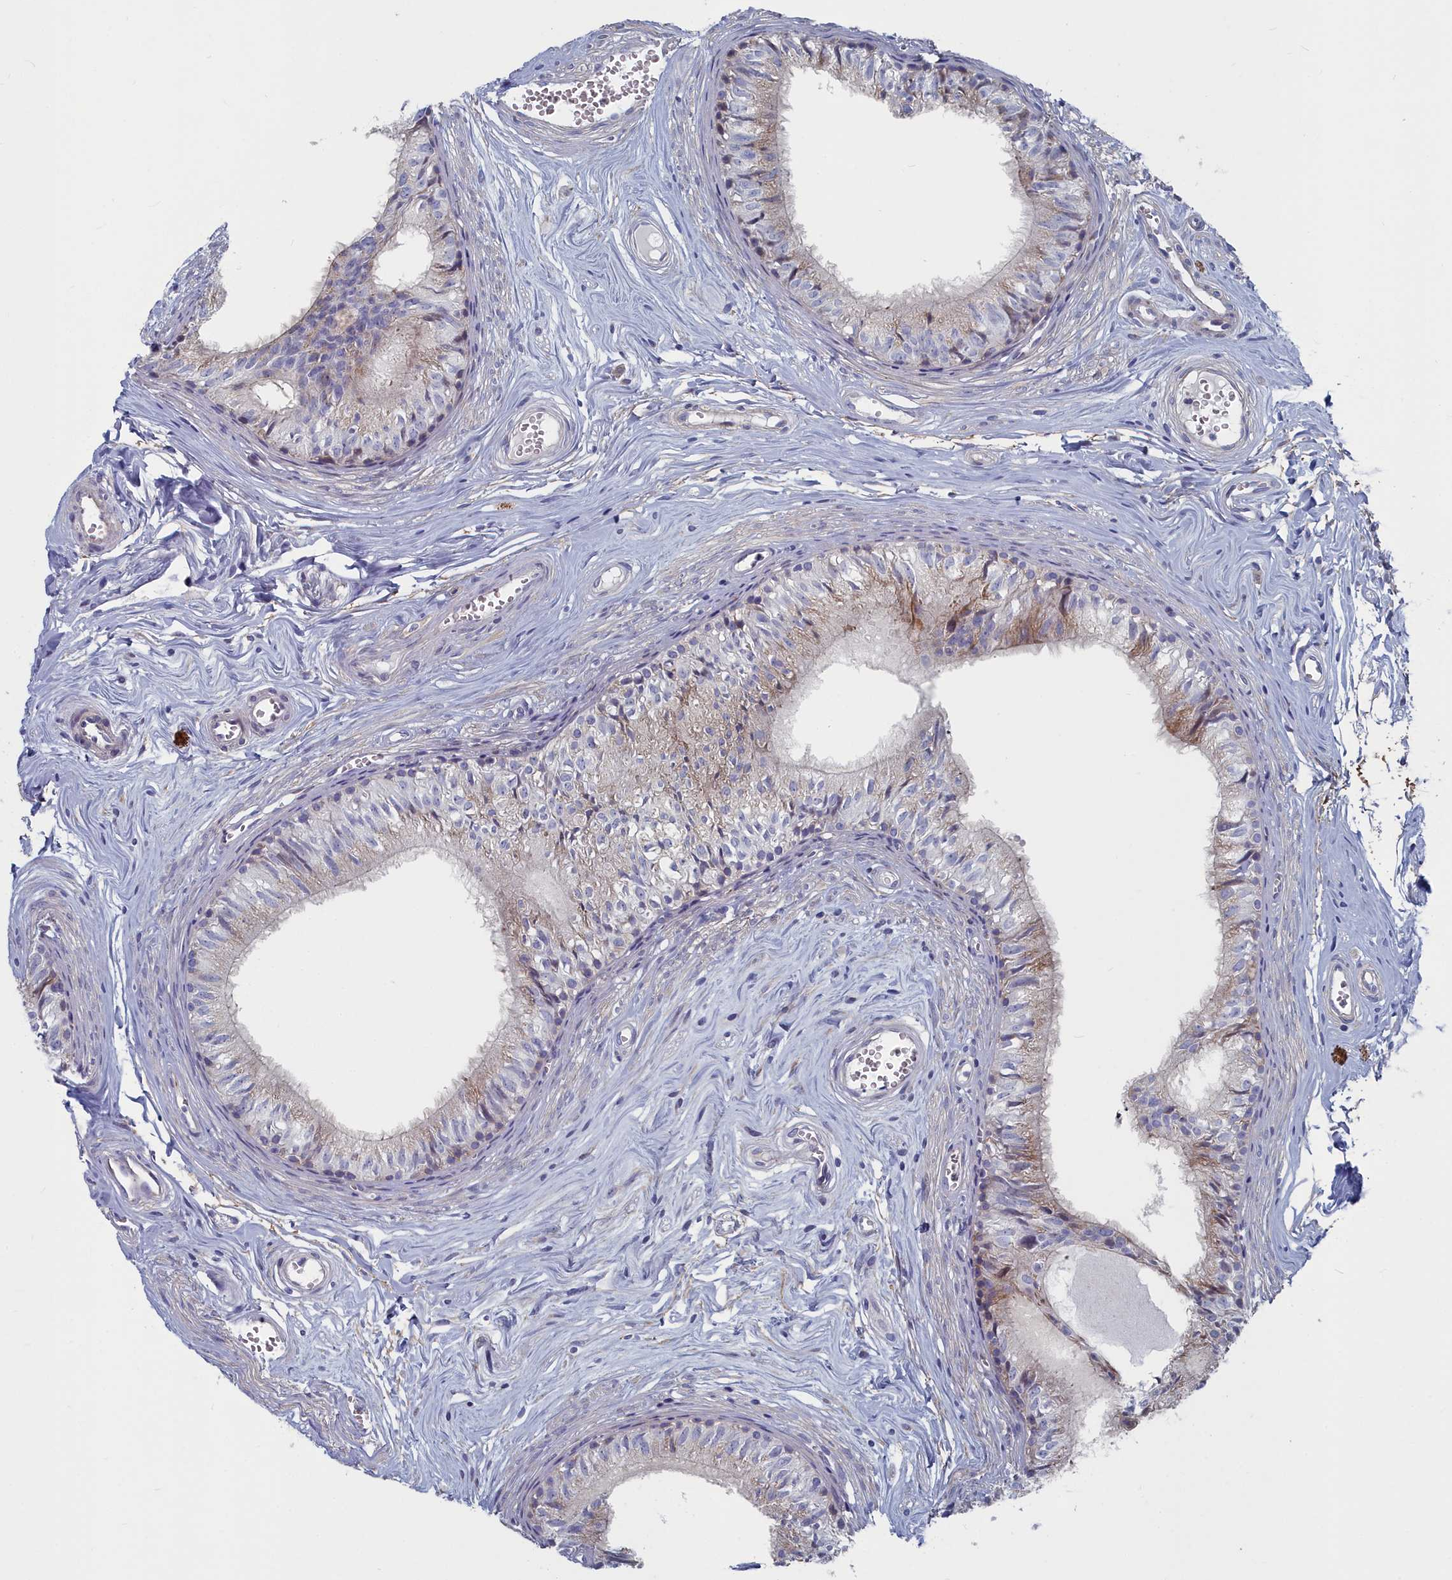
{"staining": {"intensity": "moderate", "quantity": "<25%", "location": "cytoplasmic/membranous"}, "tissue": "epididymis", "cell_type": "Glandular cells", "image_type": "normal", "snomed": [{"axis": "morphology", "description": "Normal tissue, NOS"}, {"axis": "topography", "description": "Epididymis"}], "caption": "Protein analysis of normal epididymis exhibits moderate cytoplasmic/membranous expression in approximately <25% of glandular cells.", "gene": "SHISAL2A", "patient": {"sex": "male", "age": 36}}